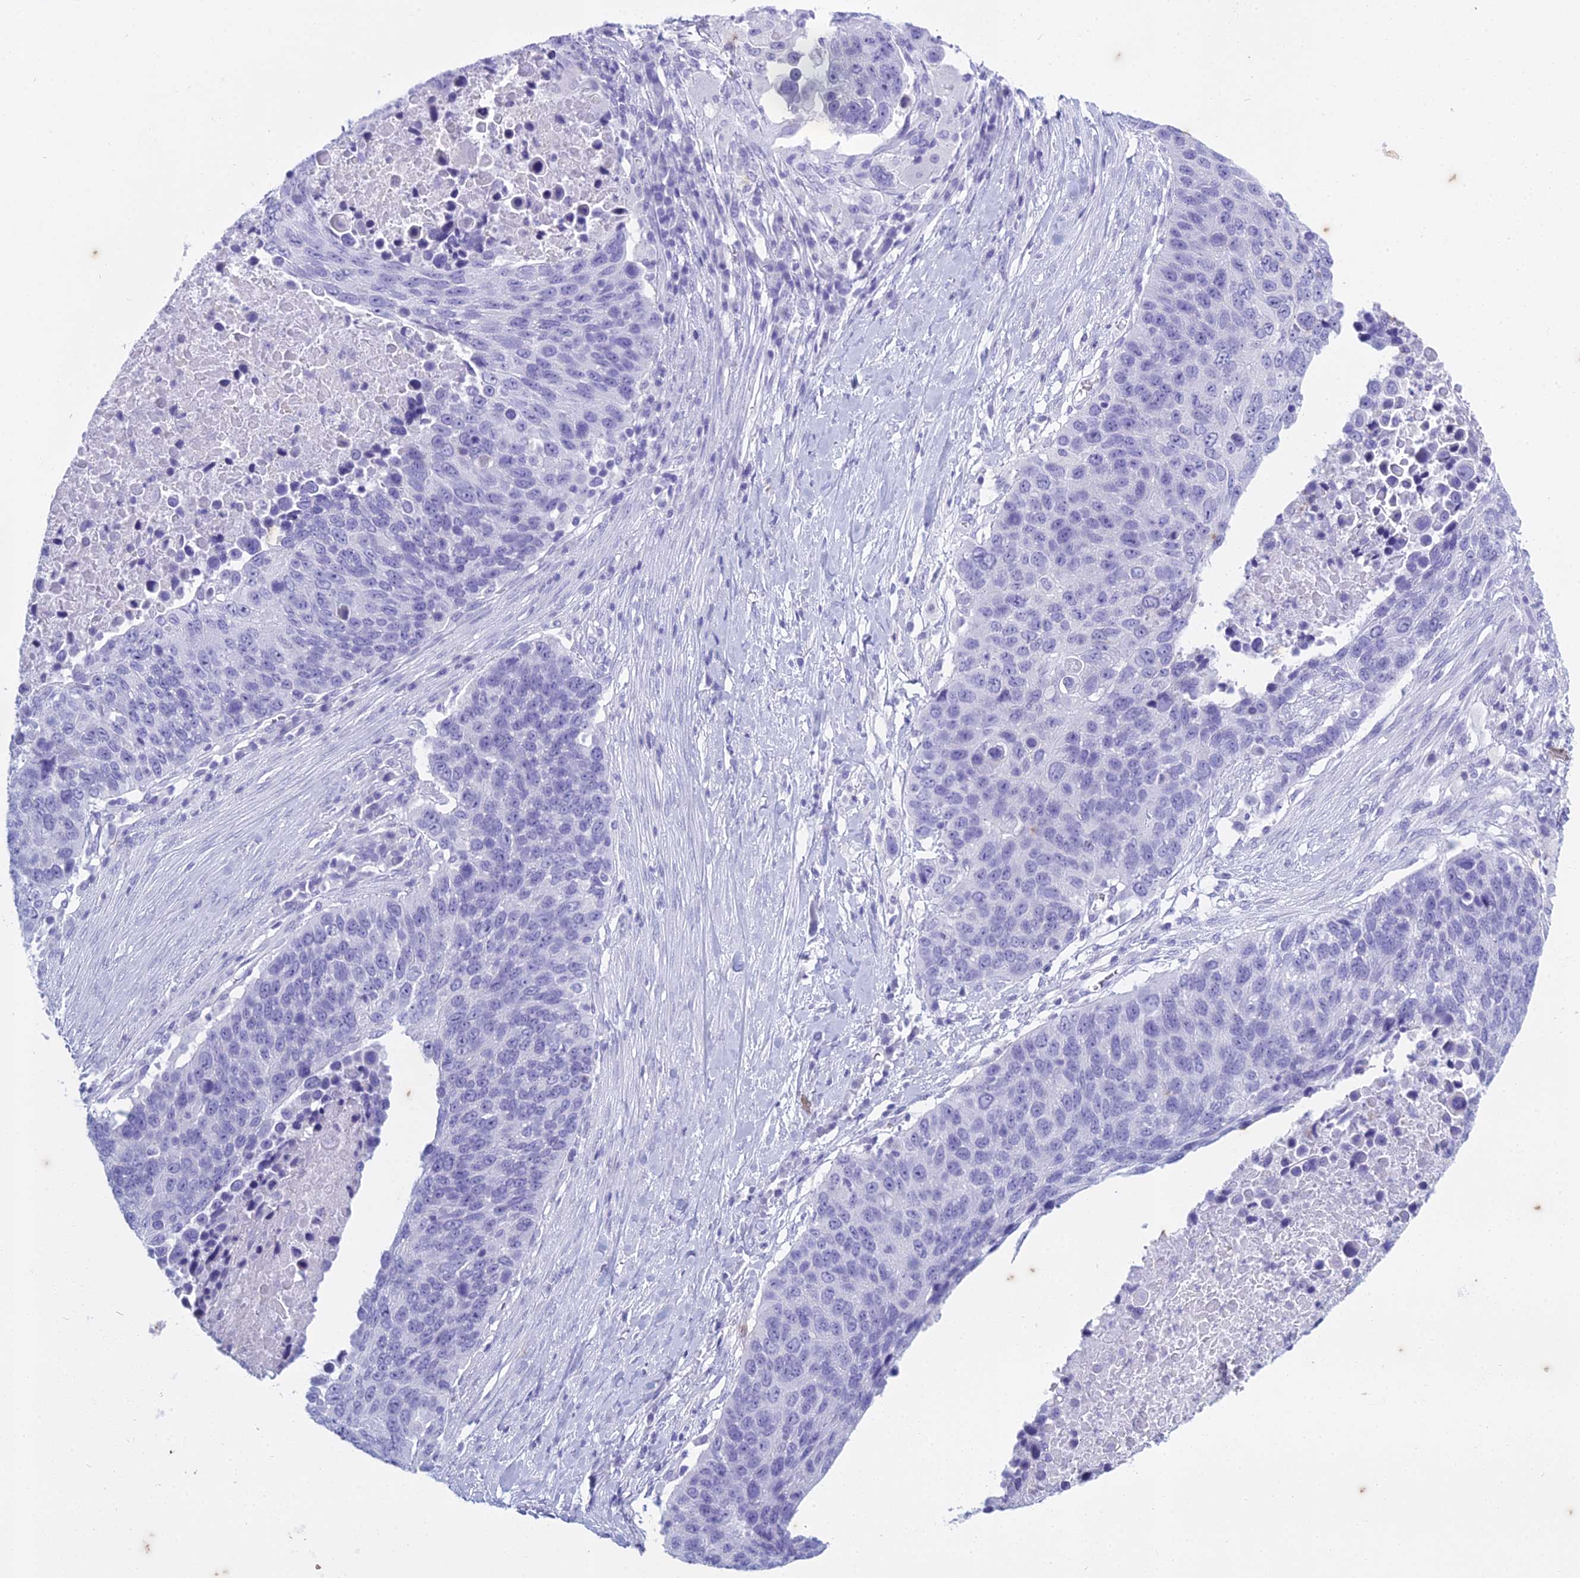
{"staining": {"intensity": "negative", "quantity": "none", "location": "none"}, "tissue": "lung cancer", "cell_type": "Tumor cells", "image_type": "cancer", "snomed": [{"axis": "morphology", "description": "Normal tissue, NOS"}, {"axis": "morphology", "description": "Squamous cell carcinoma, NOS"}, {"axis": "topography", "description": "Lymph node"}, {"axis": "topography", "description": "Lung"}], "caption": "IHC micrograph of human squamous cell carcinoma (lung) stained for a protein (brown), which demonstrates no staining in tumor cells. Brightfield microscopy of IHC stained with DAB (3,3'-diaminobenzidine) (brown) and hematoxylin (blue), captured at high magnification.", "gene": "HMGB4", "patient": {"sex": "male", "age": 66}}